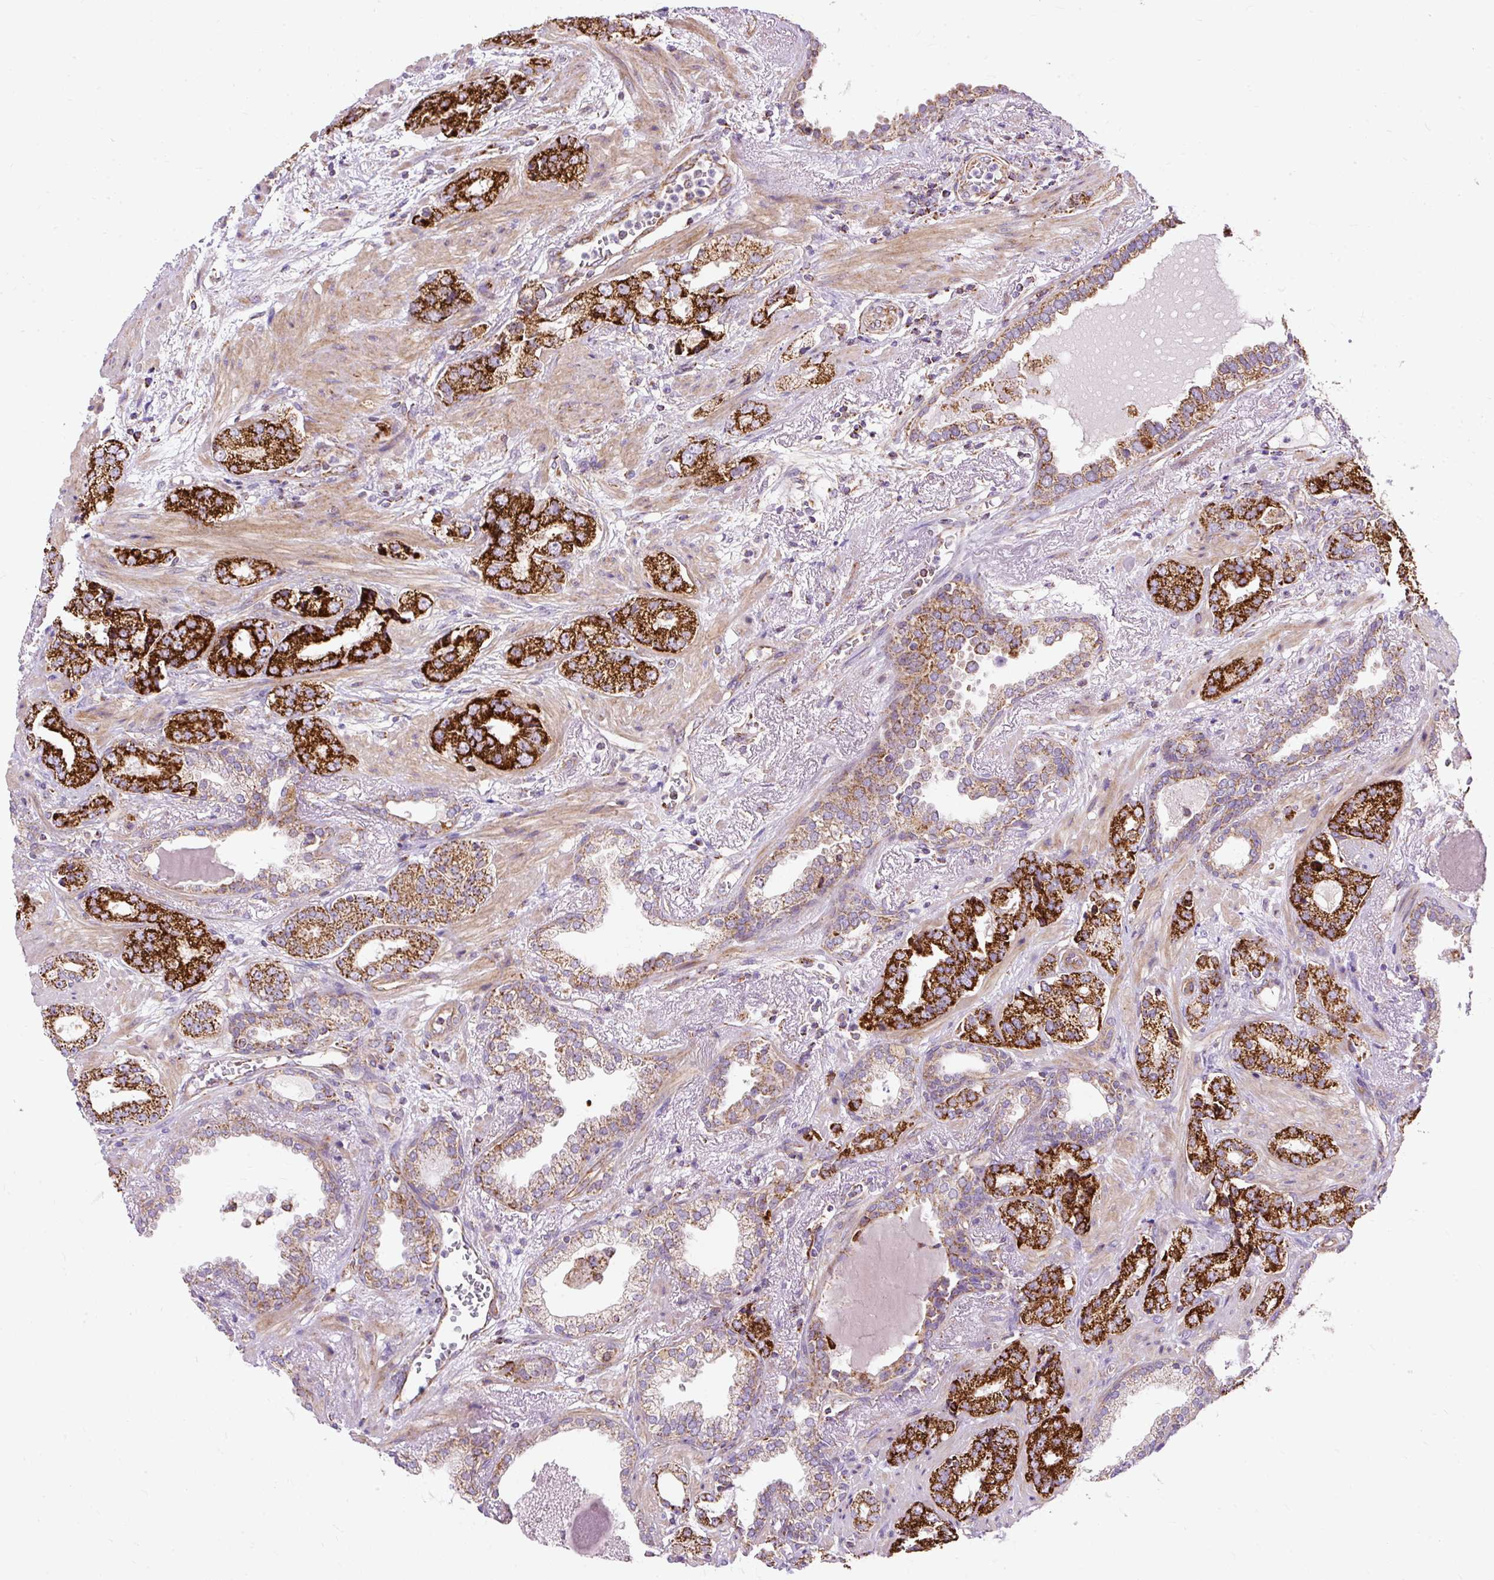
{"staining": {"intensity": "strong", "quantity": ">75%", "location": "cytoplasmic/membranous"}, "tissue": "prostate cancer", "cell_type": "Tumor cells", "image_type": "cancer", "snomed": [{"axis": "morphology", "description": "Adenocarcinoma, High grade"}, {"axis": "topography", "description": "Prostate"}], "caption": "IHC of prostate cancer shows high levels of strong cytoplasmic/membranous expression in about >75% of tumor cells.", "gene": "CEP290", "patient": {"sex": "male", "age": 71}}